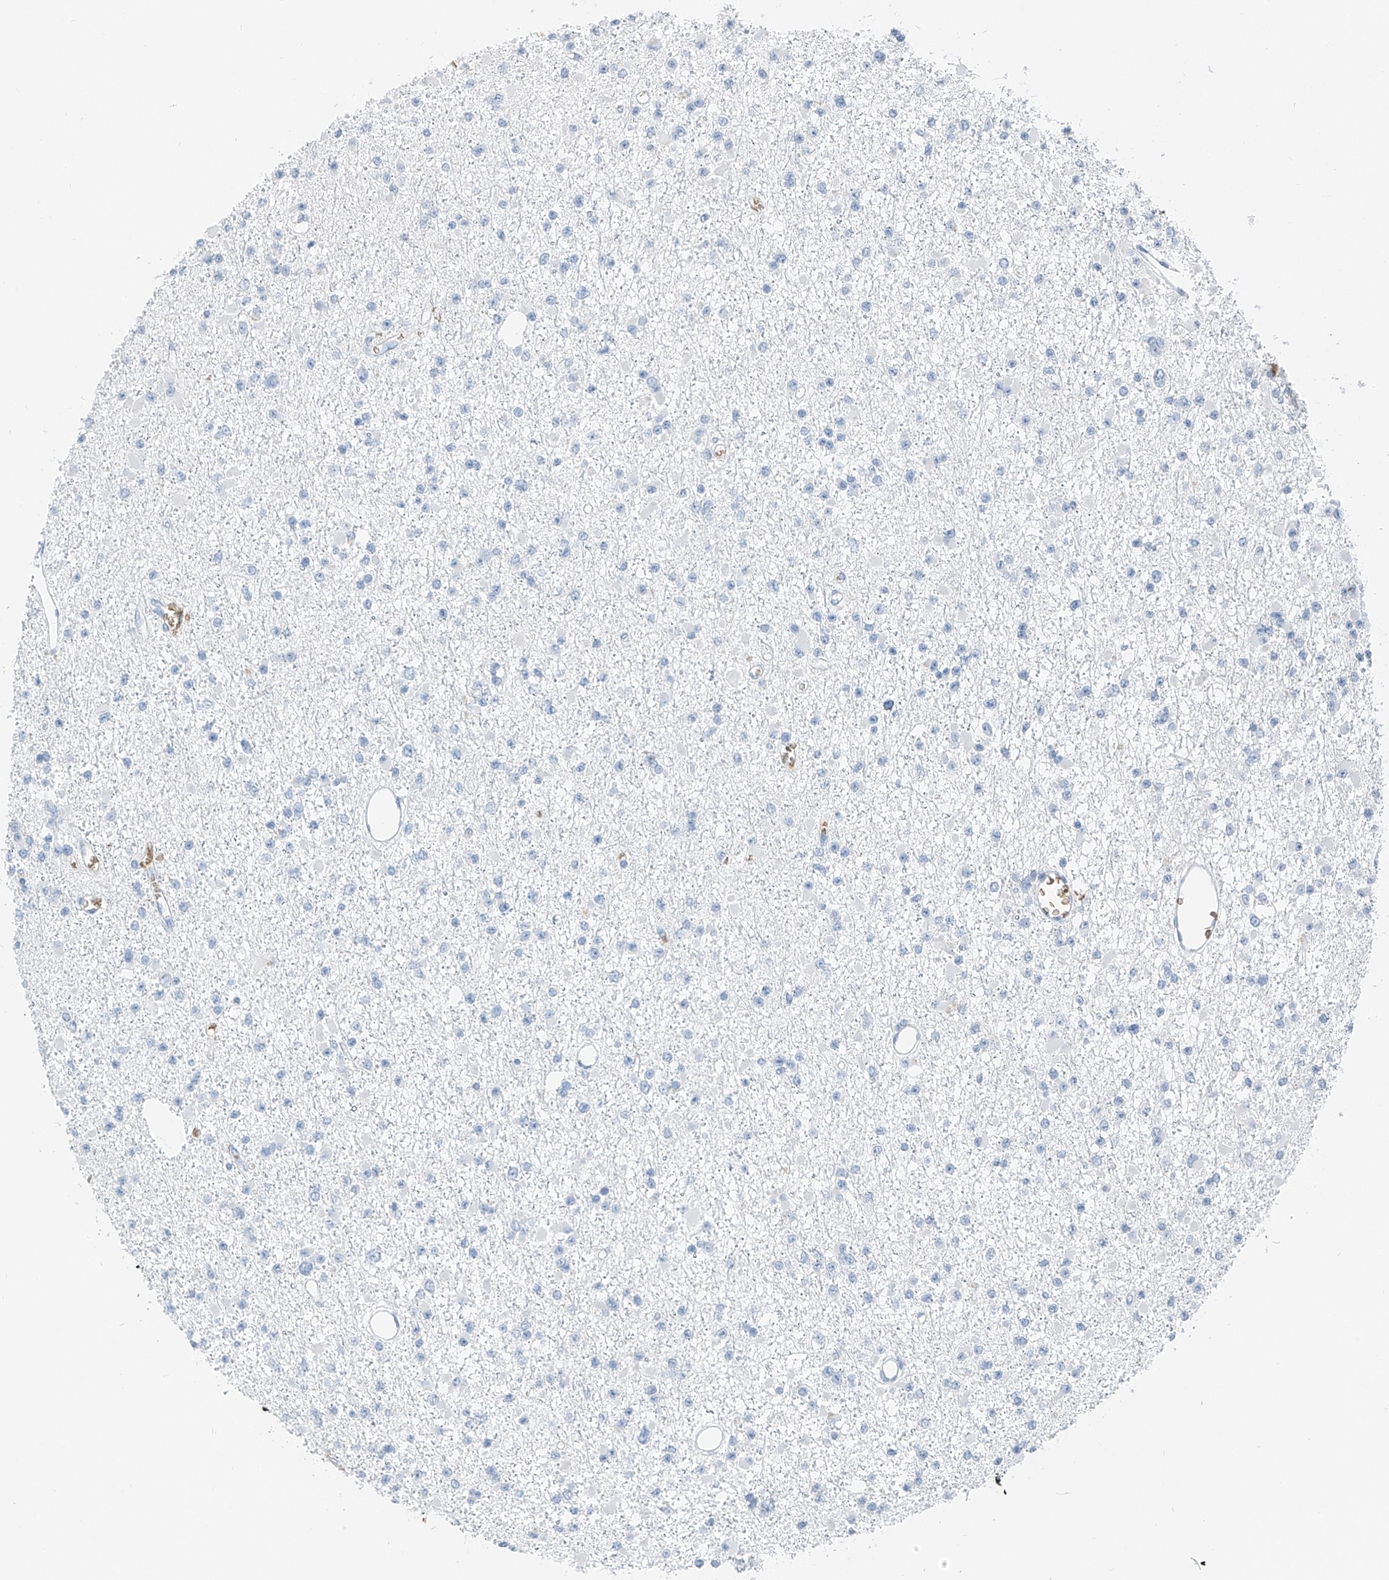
{"staining": {"intensity": "negative", "quantity": "none", "location": "none"}, "tissue": "glioma", "cell_type": "Tumor cells", "image_type": "cancer", "snomed": [{"axis": "morphology", "description": "Glioma, malignant, Low grade"}, {"axis": "topography", "description": "Brain"}], "caption": "Immunohistochemistry (IHC) photomicrograph of neoplastic tissue: glioma stained with DAB (3,3'-diaminobenzidine) demonstrates no significant protein staining in tumor cells.", "gene": "PRSS23", "patient": {"sex": "female", "age": 22}}